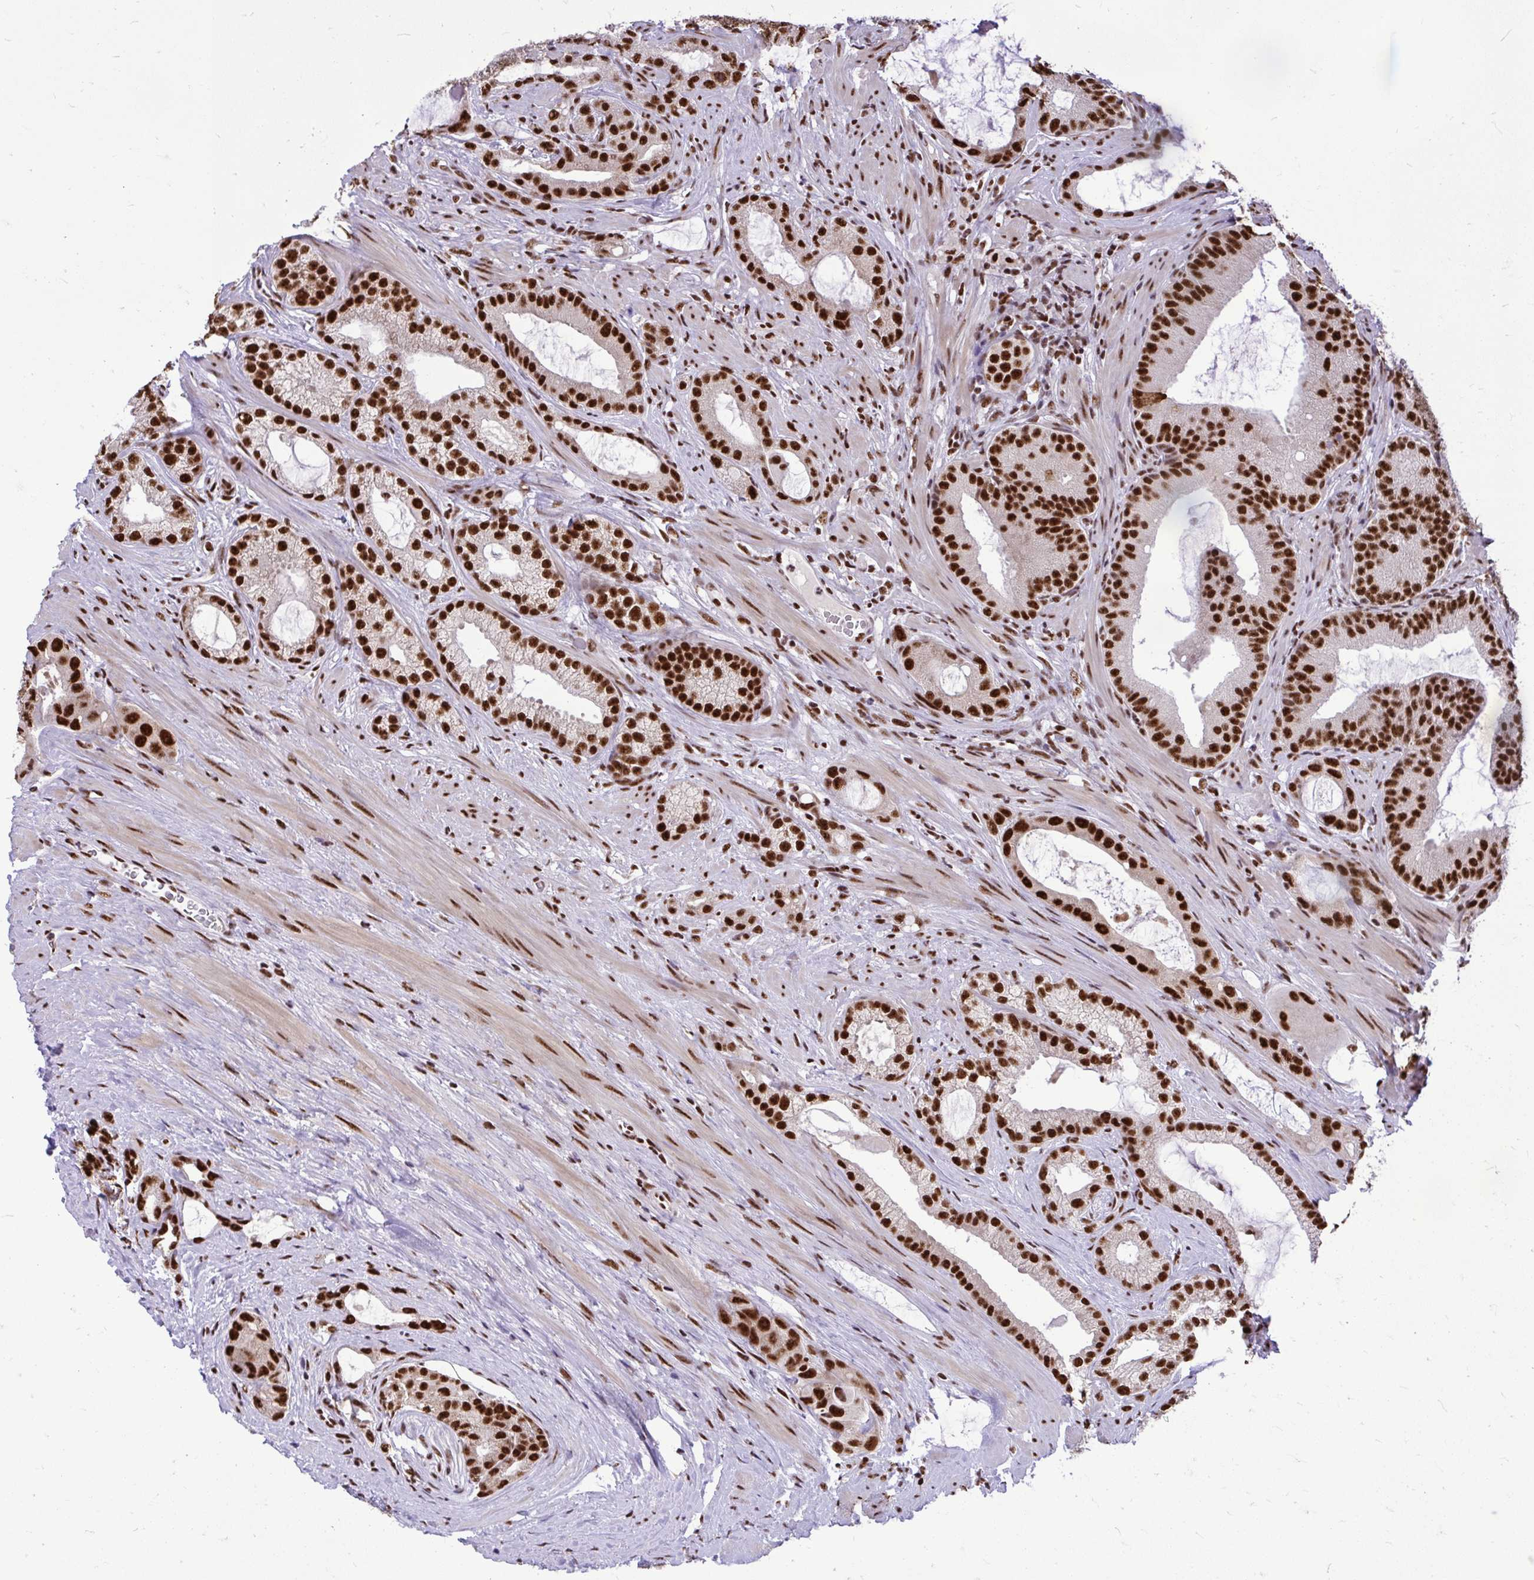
{"staining": {"intensity": "strong", "quantity": ">75%", "location": "nuclear"}, "tissue": "prostate cancer", "cell_type": "Tumor cells", "image_type": "cancer", "snomed": [{"axis": "morphology", "description": "Adenocarcinoma, High grade"}, {"axis": "topography", "description": "Prostate"}], "caption": "IHC of prostate cancer demonstrates high levels of strong nuclear positivity in approximately >75% of tumor cells.", "gene": "PRPF19", "patient": {"sex": "male", "age": 65}}